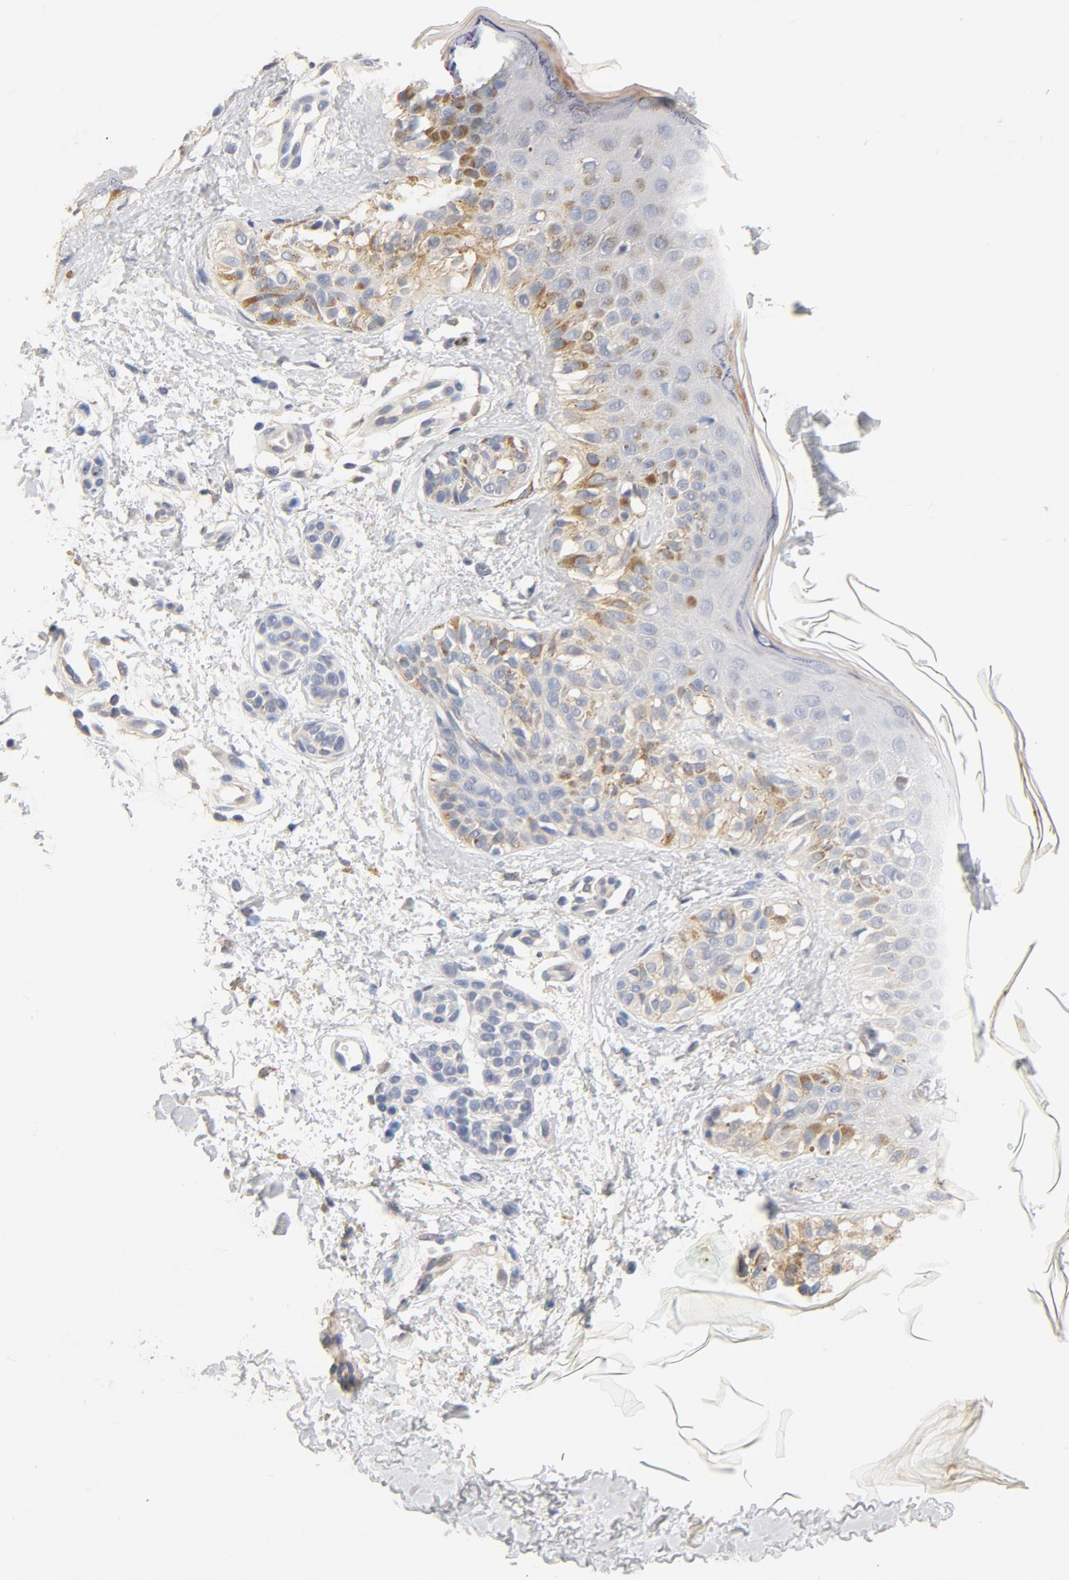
{"staining": {"intensity": "moderate", "quantity": "25%-75%", "location": "cytoplasmic/membranous"}, "tissue": "melanoma", "cell_type": "Tumor cells", "image_type": "cancer", "snomed": [{"axis": "morphology", "description": "Normal tissue, NOS"}, {"axis": "morphology", "description": "Malignant melanoma, NOS"}, {"axis": "topography", "description": "Skin"}], "caption": "IHC of malignant melanoma displays medium levels of moderate cytoplasmic/membranous staining in about 25%-75% of tumor cells. Using DAB (brown) and hematoxylin (blue) stains, captured at high magnification using brightfield microscopy.", "gene": "STAT1", "patient": {"sex": "male", "age": 83}}